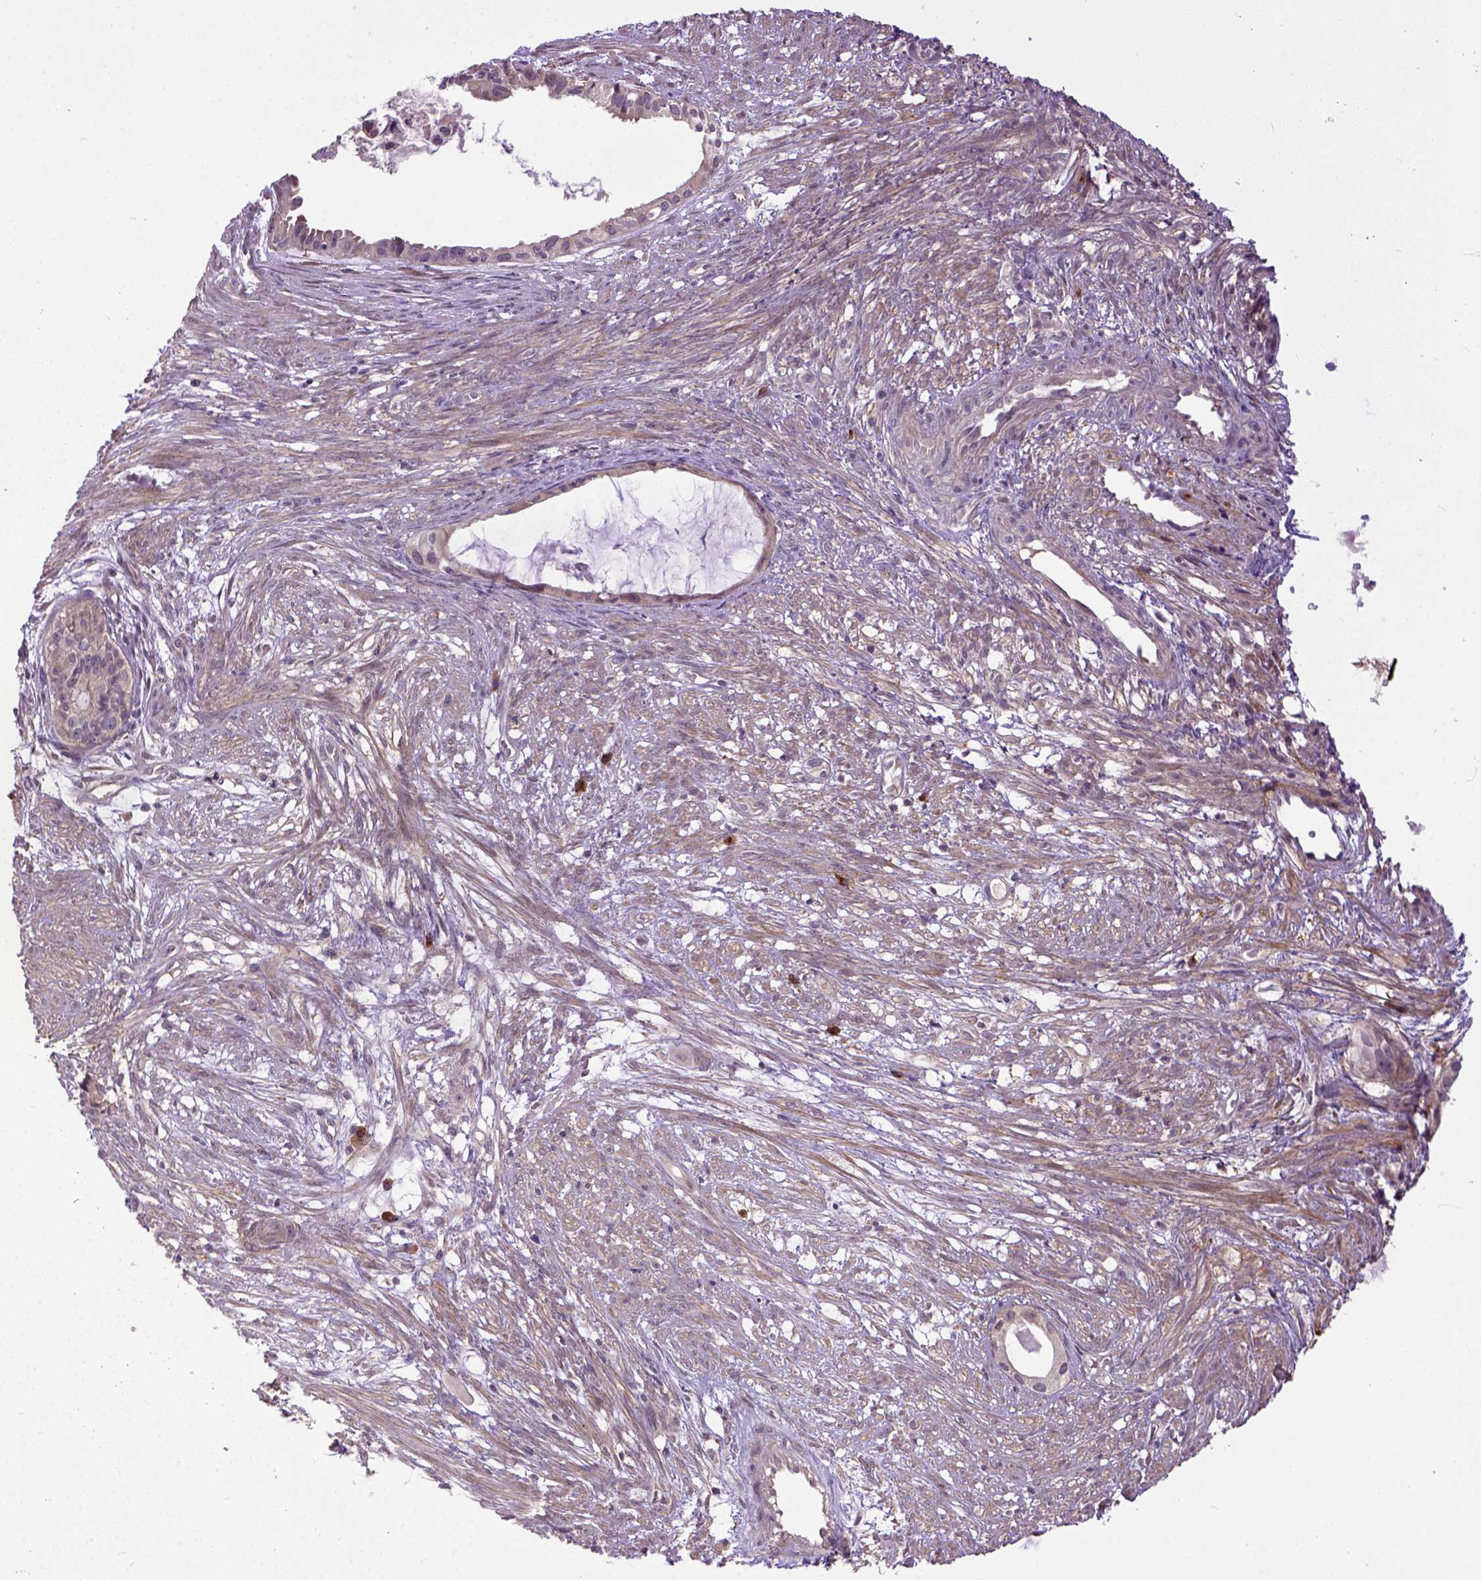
{"staining": {"intensity": "weak", "quantity": "25%-75%", "location": "cytoplasmic/membranous"}, "tissue": "endometrial cancer", "cell_type": "Tumor cells", "image_type": "cancer", "snomed": [{"axis": "morphology", "description": "Adenocarcinoma, NOS"}, {"axis": "topography", "description": "Endometrium"}], "caption": "A high-resolution image shows IHC staining of endometrial cancer (adenocarcinoma), which exhibits weak cytoplasmic/membranous expression in about 25%-75% of tumor cells. (DAB (3,3'-diaminobenzidine) = brown stain, brightfield microscopy at high magnification).", "gene": "CPNE1", "patient": {"sex": "female", "age": 86}}